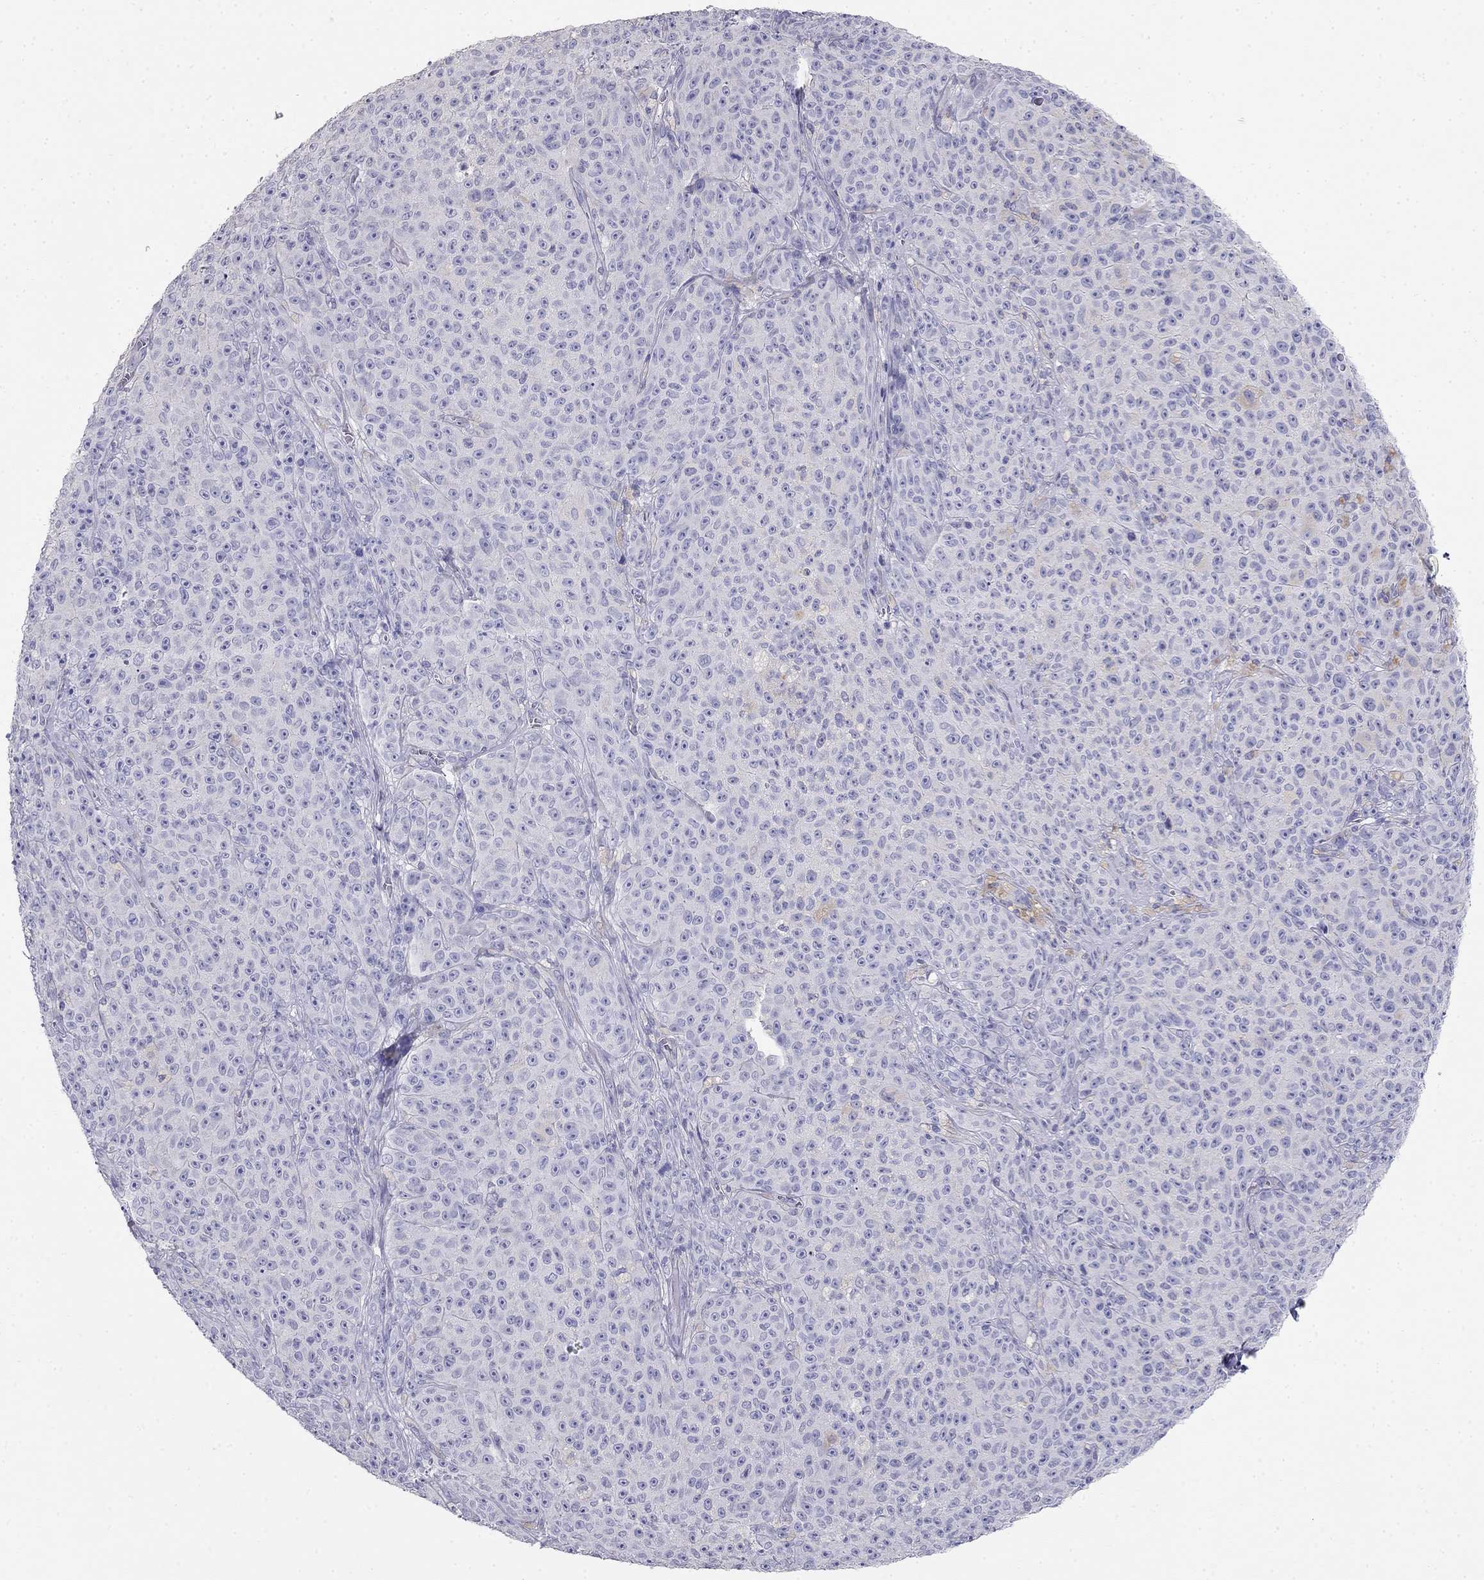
{"staining": {"intensity": "negative", "quantity": "none", "location": "none"}, "tissue": "melanoma", "cell_type": "Tumor cells", "image_type": "cancer", "snomed": [{"axis": "morphology", "description": "Malignant melanoma, NOS"}, {"axis": "topography", "description": "Skin"}], "caption": "The histopathology image displays no significant expression in tumor cells of malignant melanoma.", "gene": "LY6H", "patient": {"sex": "female", "age": 82}}